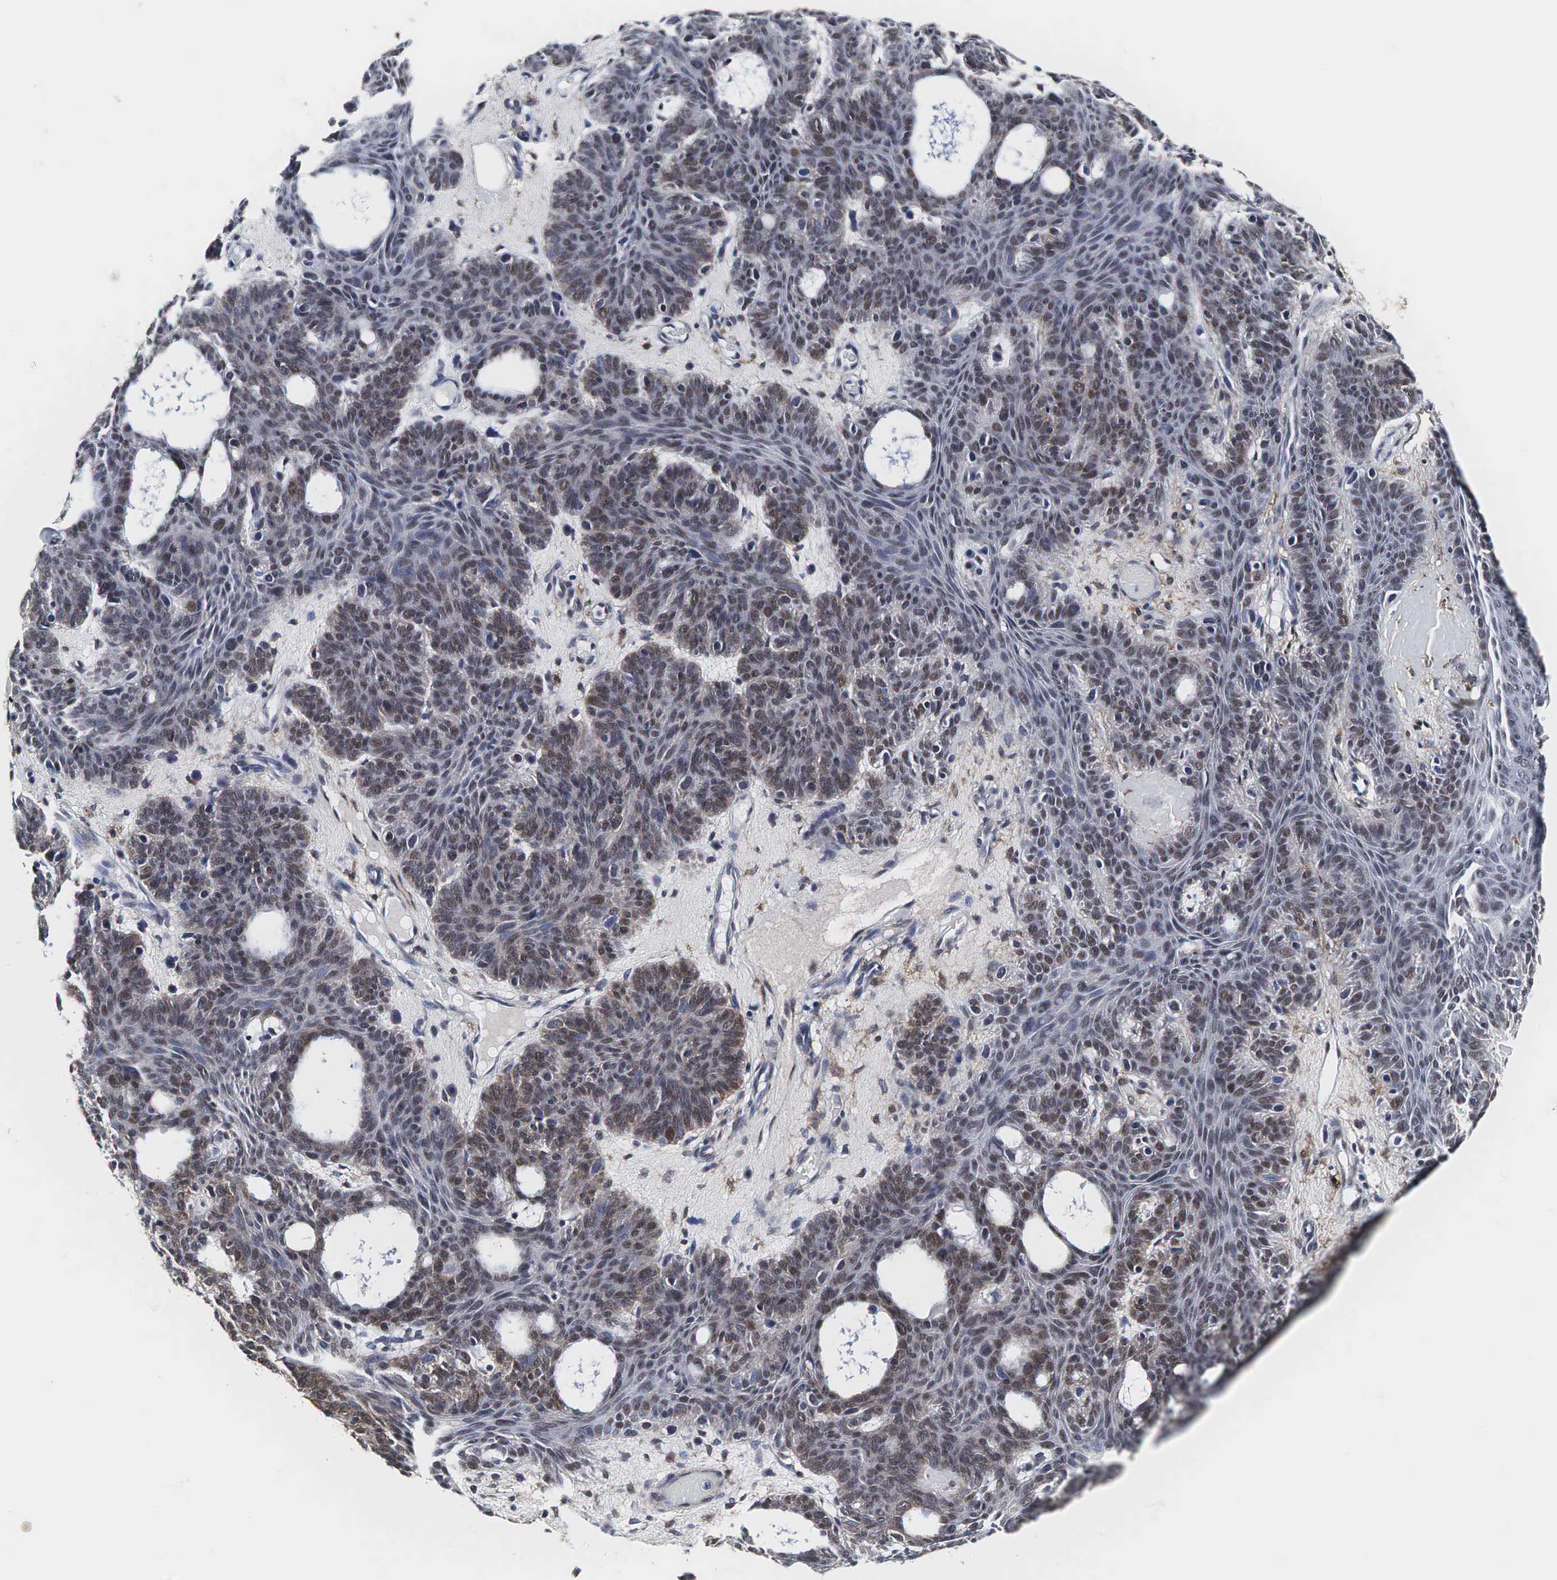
{"staining": {"intensity": "weak", "quantity": ">75%", "location": "cytoplasmic/membranous,nuclear"}, "tissue": "skin cancer", "cell_type": "Tumor cells", "image_type": "cancer", "snomed": [{"axis": "morphology", "description": "Basal cell carcinoma"}, {"axis": "topography", "description": "Skin"}], "caption": "IHC micrograph of neoplastic tissue: skin cancer (basal cell carcinoma) stained using IHC shows low levels of weak protein expression localized specifically in the cytoplasmic/membranous and nuclear of tumor cells, appearing as a cytoplasmic/membranous and nuclear brown color.", "gene": "SPIN1", "patient": {"sex": "male", "age": 44}}